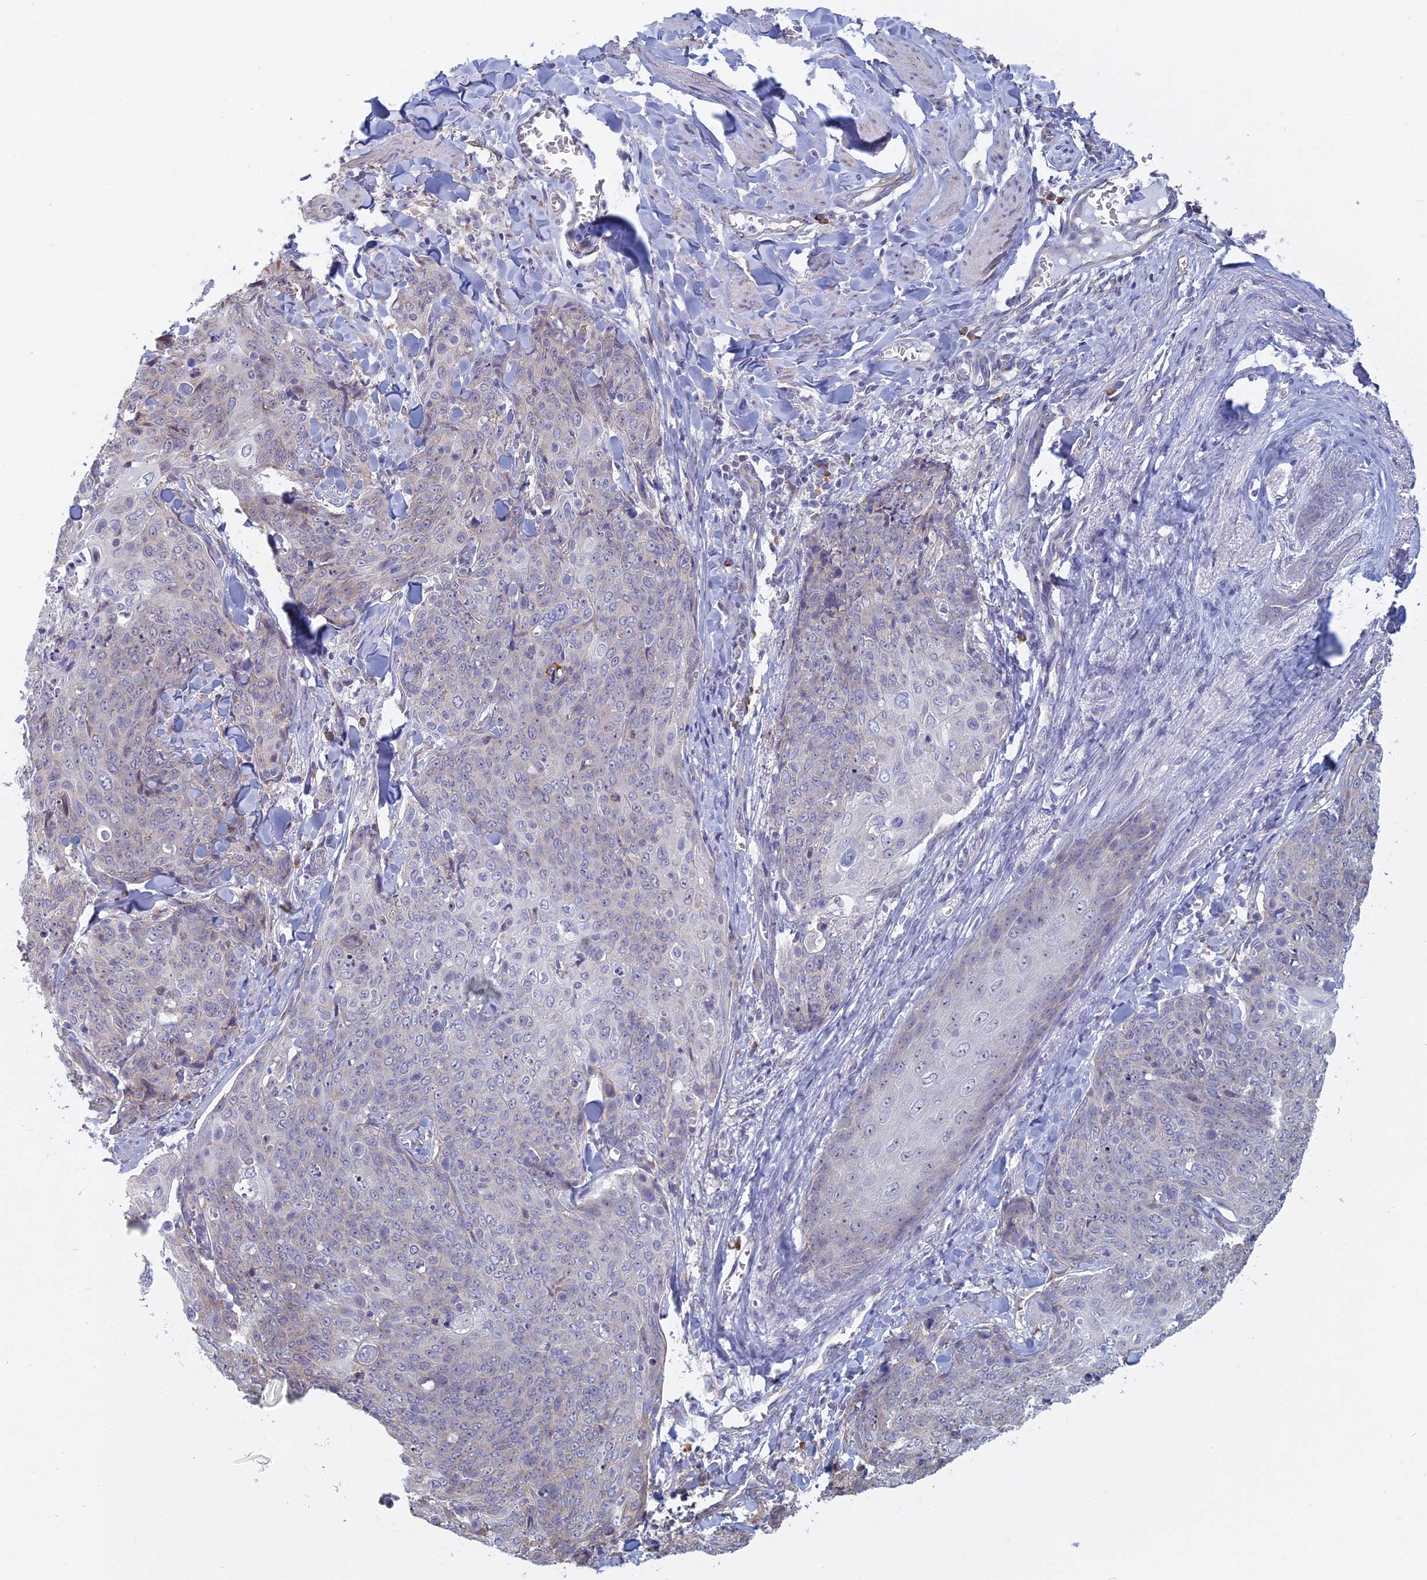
{"staining": {"intensity": "negative", "quantity": "none", "location": "none"}, "tissue": "skin cancer", "cell_type": "Tumor cells", "image_type": "cancer", "snomed": [{"axis": "morphology", "description": "Squamous cell carcinoma, NOS"}, {"axis": "topography", "description": "Skin"}, {"axis": "topography", "description": "Vulva"}], "caption": "The histopathology image demonstrates no significant positivity in tumor cells of squamous cell carcinoma (skin).", "gene": "RPS19BP1", "patient": {"sex": "female", "age": 85}}